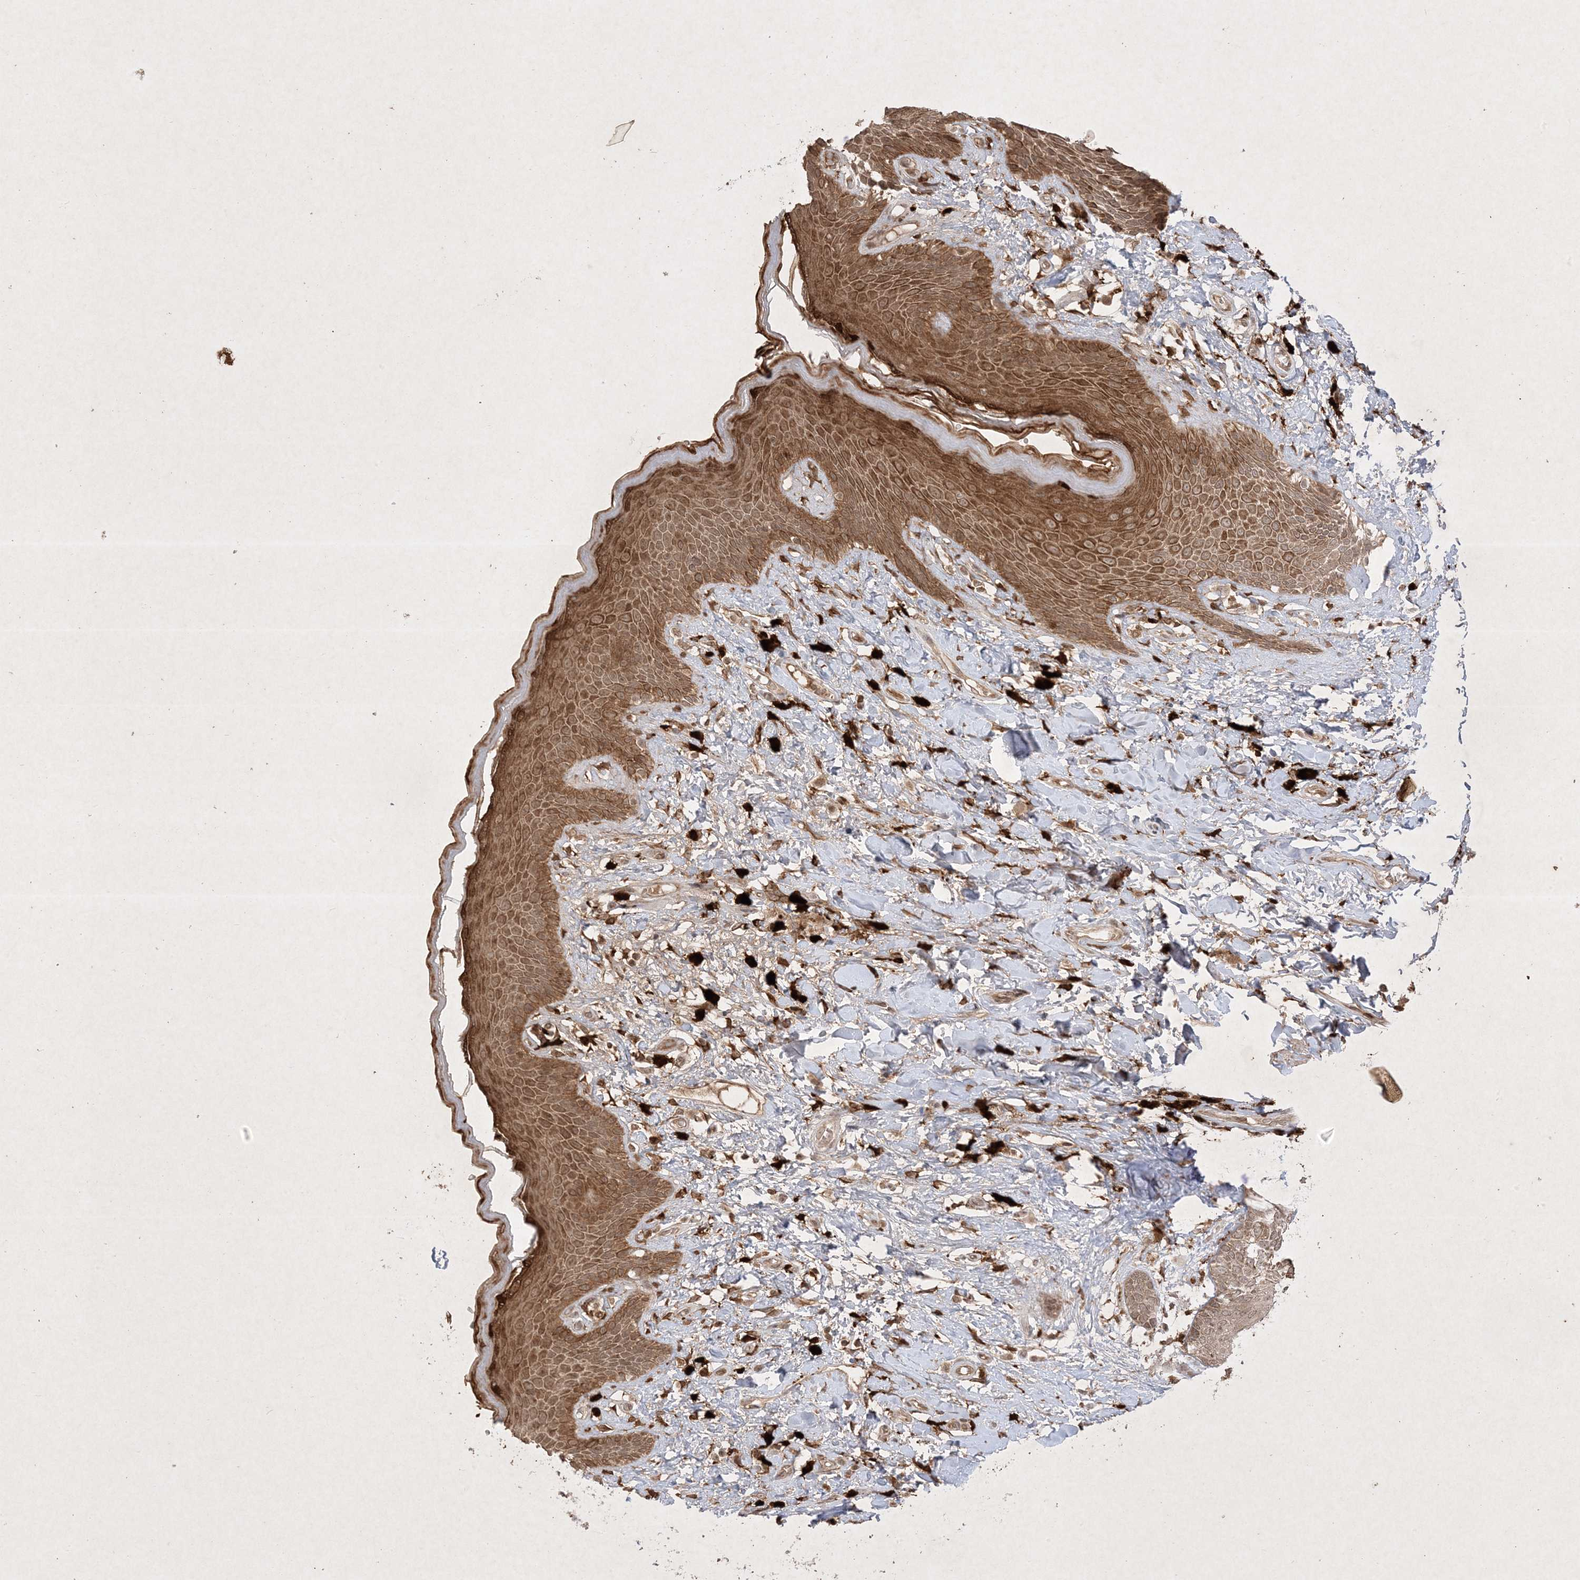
{"staining": {"intensity": "strong", "quantity": ">75%", "location": "cytoplasmic/membranous"}, "tissue": "skin", "cell_type": "Epidermal cells", "image_type": "normal", "snomed": [{"axis": "morphology", "description": "Normal tissue, NOS"}, {"axis": "topography", "description": "Anal"}], "caption": "Skin stained for a protein reveals strong cytoplasmic/membranous positivity in epidermal cells. The staining was performed using DAB (3,3'-diaminobenzidine), with brown indicating positive protein expression. Nuclei are stained blue with hematoxylin.", "gene": "PTK6", "patient": {"sex": "female", "age": 78}}